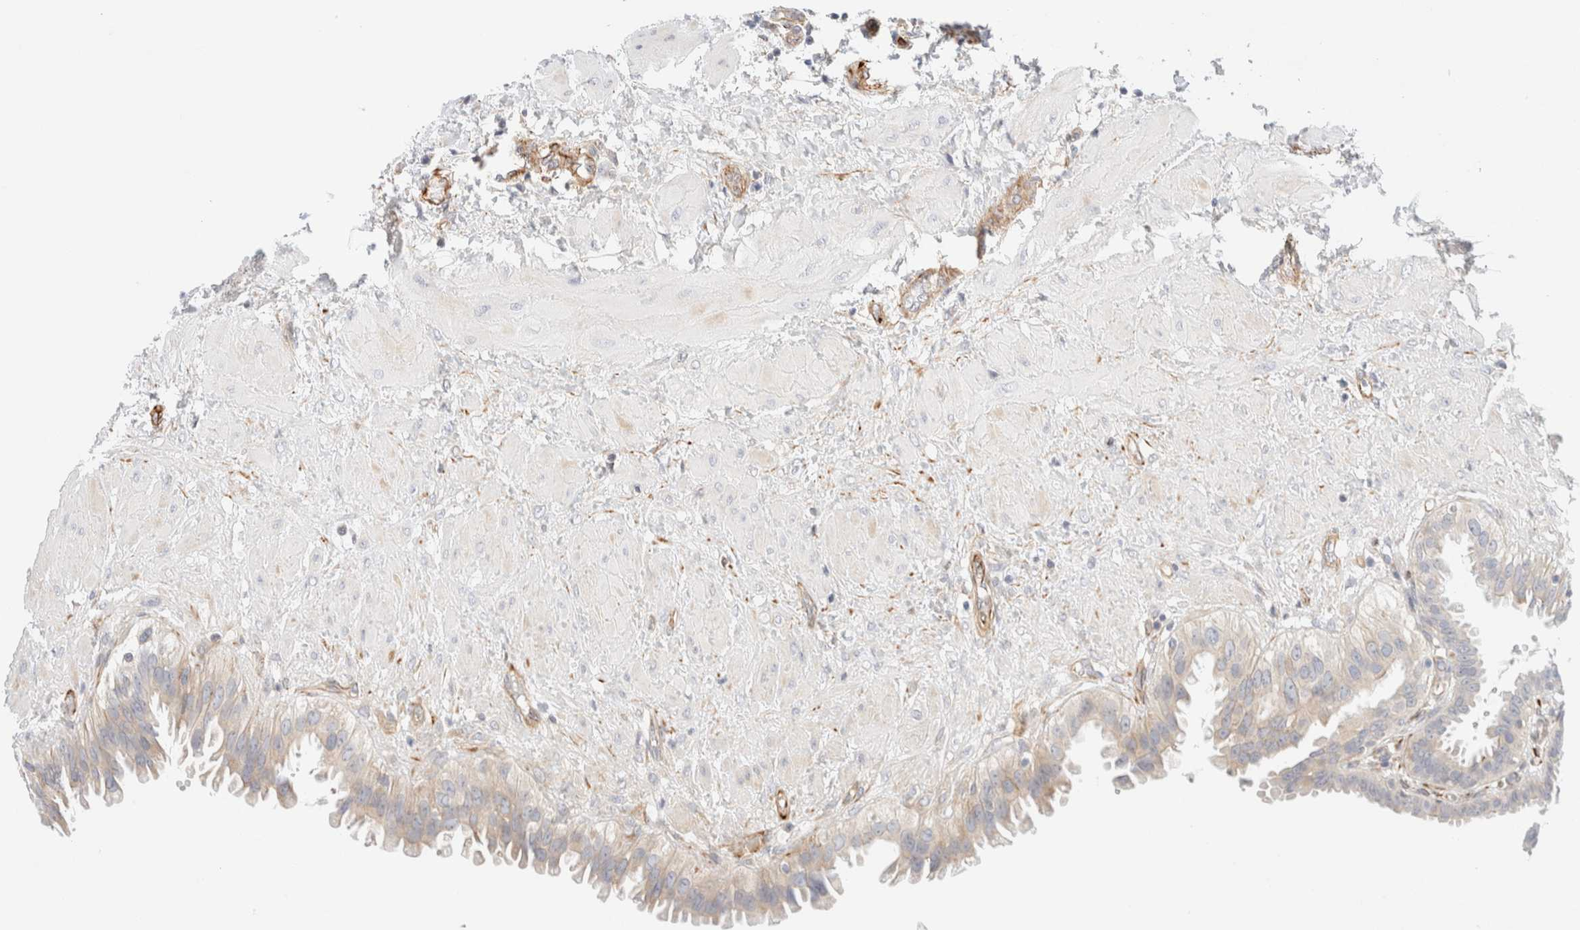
{"staining": {"intensity": "negative", "quantity": "none", "location": "none"}, "tissue": "fallopian tube", "cell_type": "Glandular cells", "image_type": "normal", "snomed": [{"axis": "morphology", "description": "Normal tissue, NOS"}, {"axis": "topography", "description": "Fallopian tube"}, {"axis": "topography", "description": "Placenta"}], "caption": "Immunohistochemical staining of benign fallopian tube demonstrates no significant positivity in glandular cells. The staining was performed using DAB (3,3'-diaminobenzidine) to visualize the protein expression in brown, while the nuclei were stained in blue with hematoxylin (Magnification: 20x).", "gene": "SLC25A48", "patient": {"sex": "female", "age": 34}}